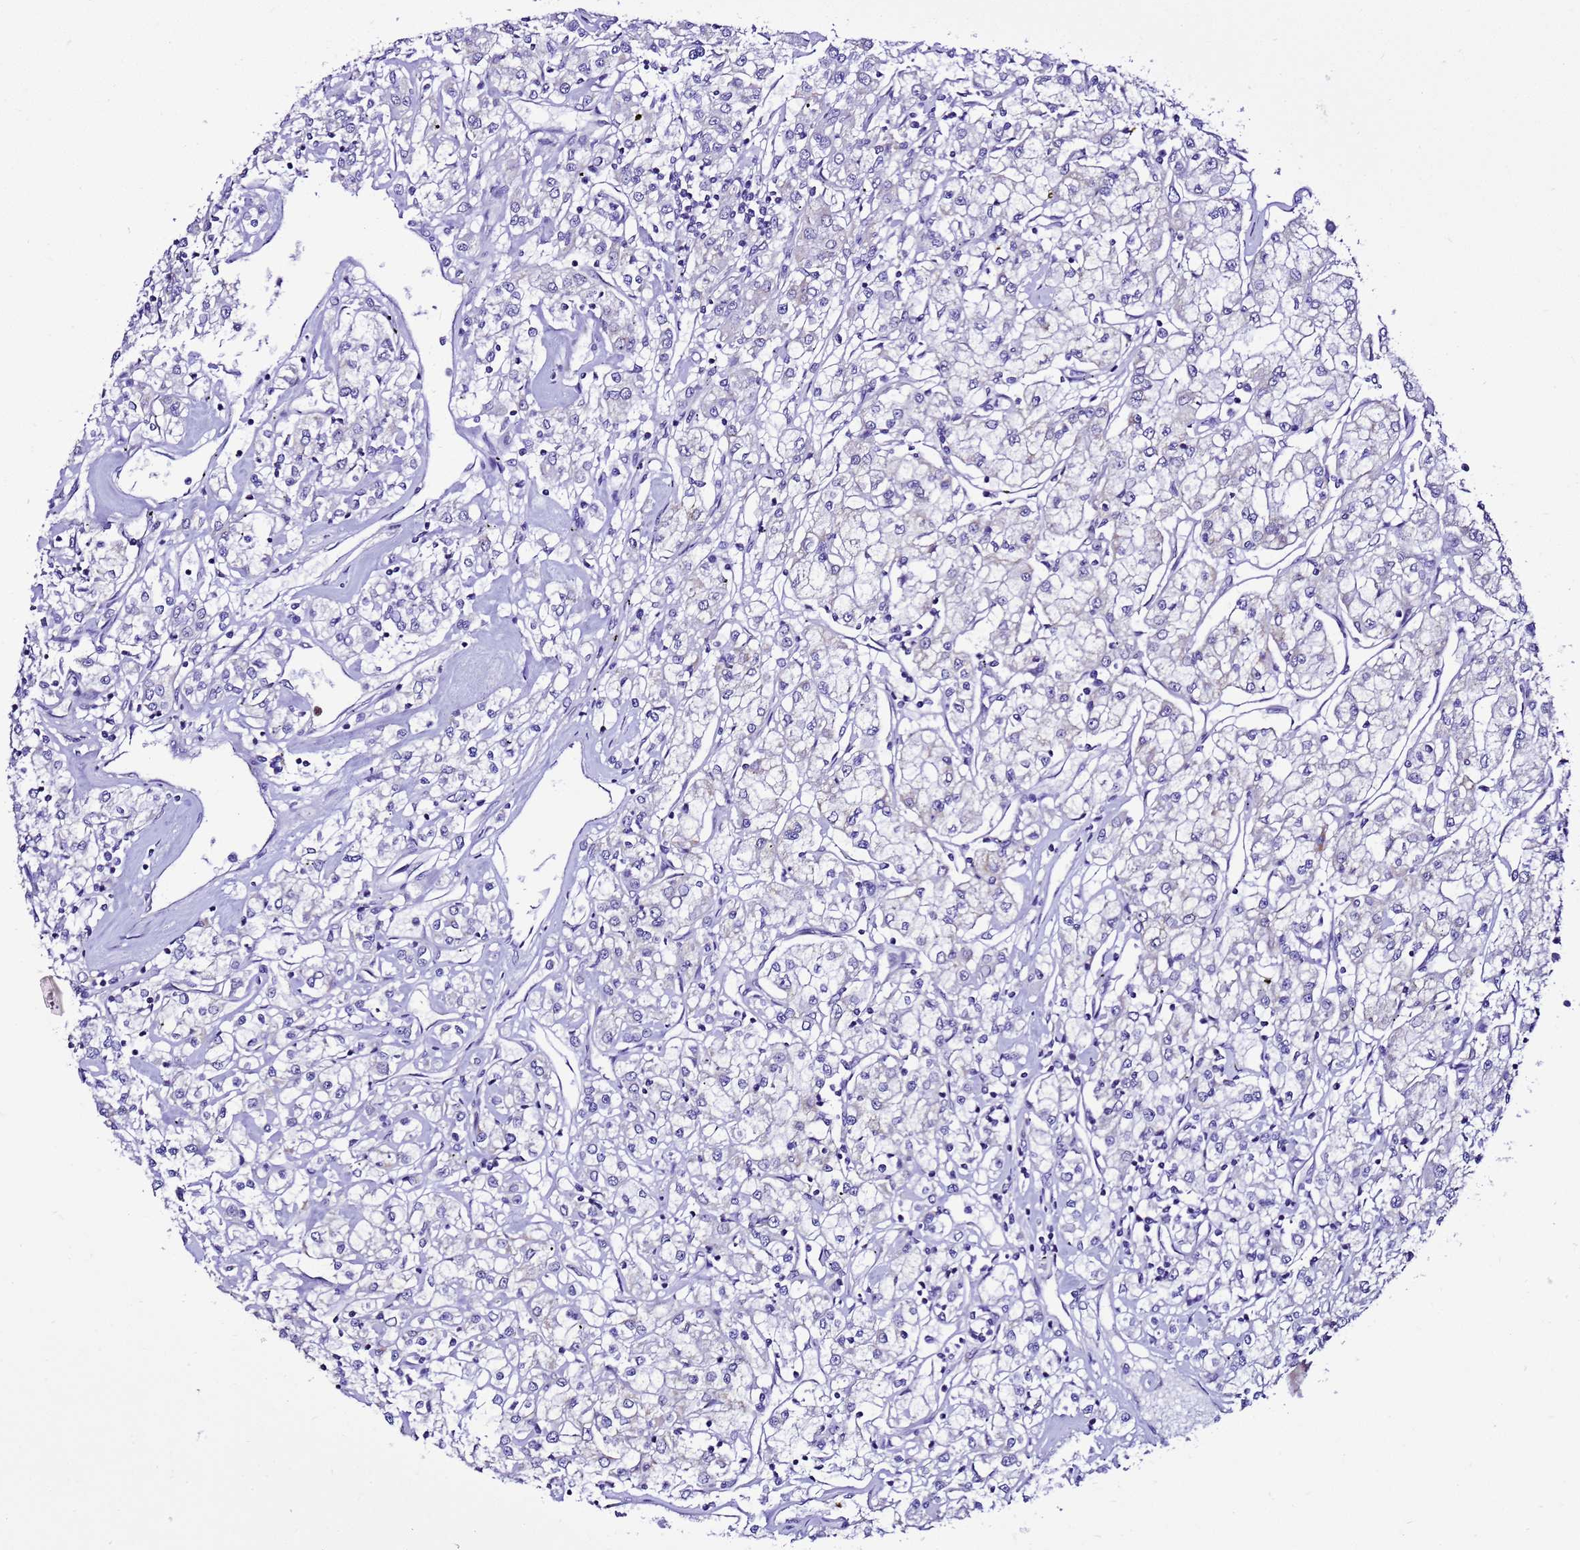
{"staining": {"intensity": "negative", "quantity": "none", "location": "none"}, "tissue": "renal cancer", "cell_type": "Tumor cells", "image_type": "cancer", "snomed": [{"axis": "morphology", "description": "Adenocarcinoma, NOS"}, {"axis": "topography", "description": "Kidney"}], "caption": "Micrograph shows no protein expression in tumor cells of renal cancer tissue.", "gene": "DPH6", "patient": {"sex": "female", "age": 59}}